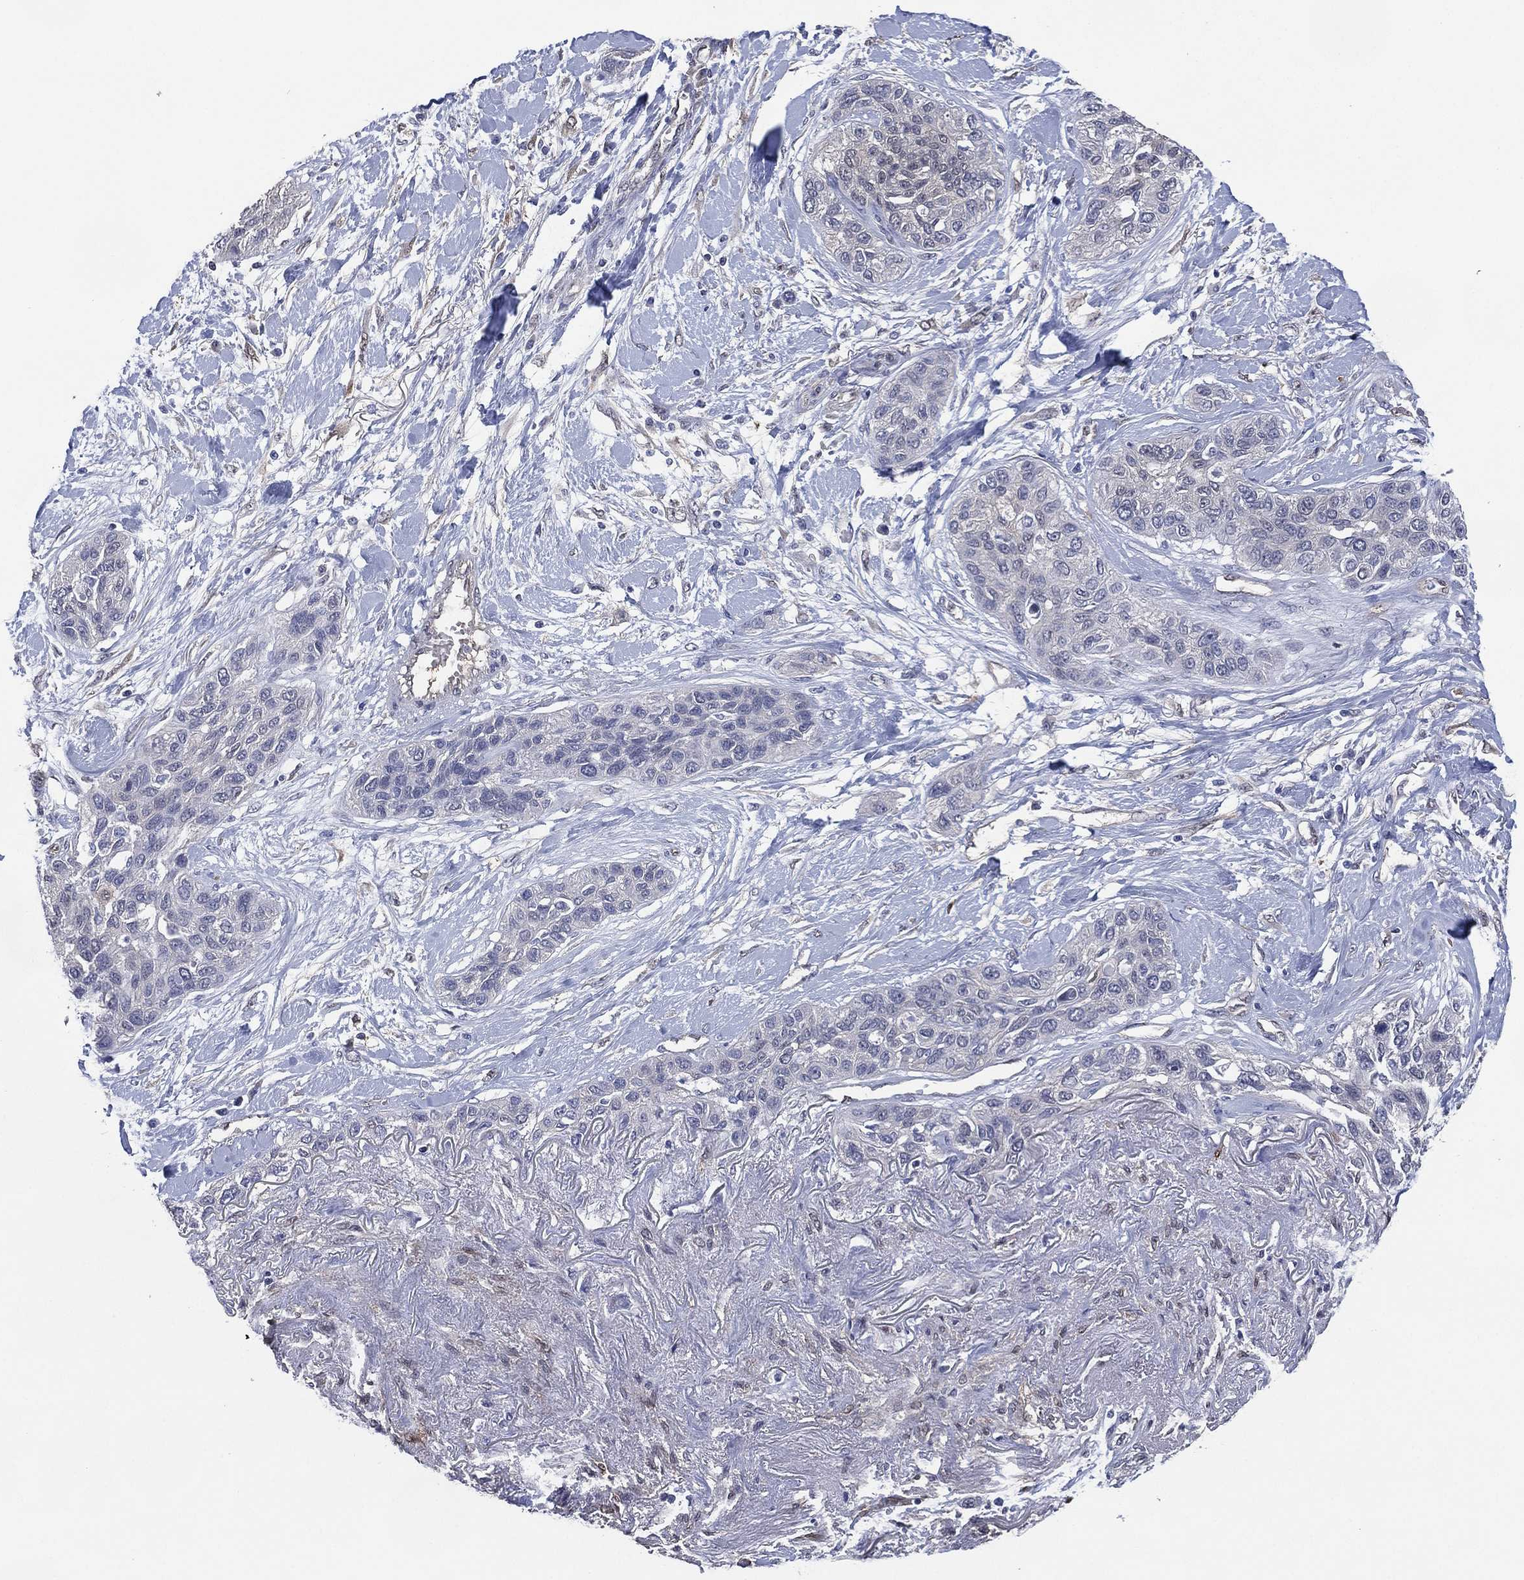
{"staining": {"intensity": "negative", "quantity": "none", "location": "none"}, "tissue": "lung cancer", "cell_type": "Tumor cells", "image_type": "cancer", "snomed": [{"axis": "morphology", "description": "Squamous cell carcinoma, NOS"}, {"axis": "topography", "description": "Lung"}], "caption": "High magnification brightfield microscopy of lung squamous cell carcinoma stained with DAB (3,3'-diaminobenzidine) (brown) and counterstained with hematoxylin (blue): tumor cells show no significant expression. (Stains: DAB (3,3'-diaminobenzidine) immunohistochemistry with hematoxylin counter stain, Microscopy: brightfield microscopy at high magnification).", "gene": "AK1", "patient": {"sex": "female", "age": 70}}